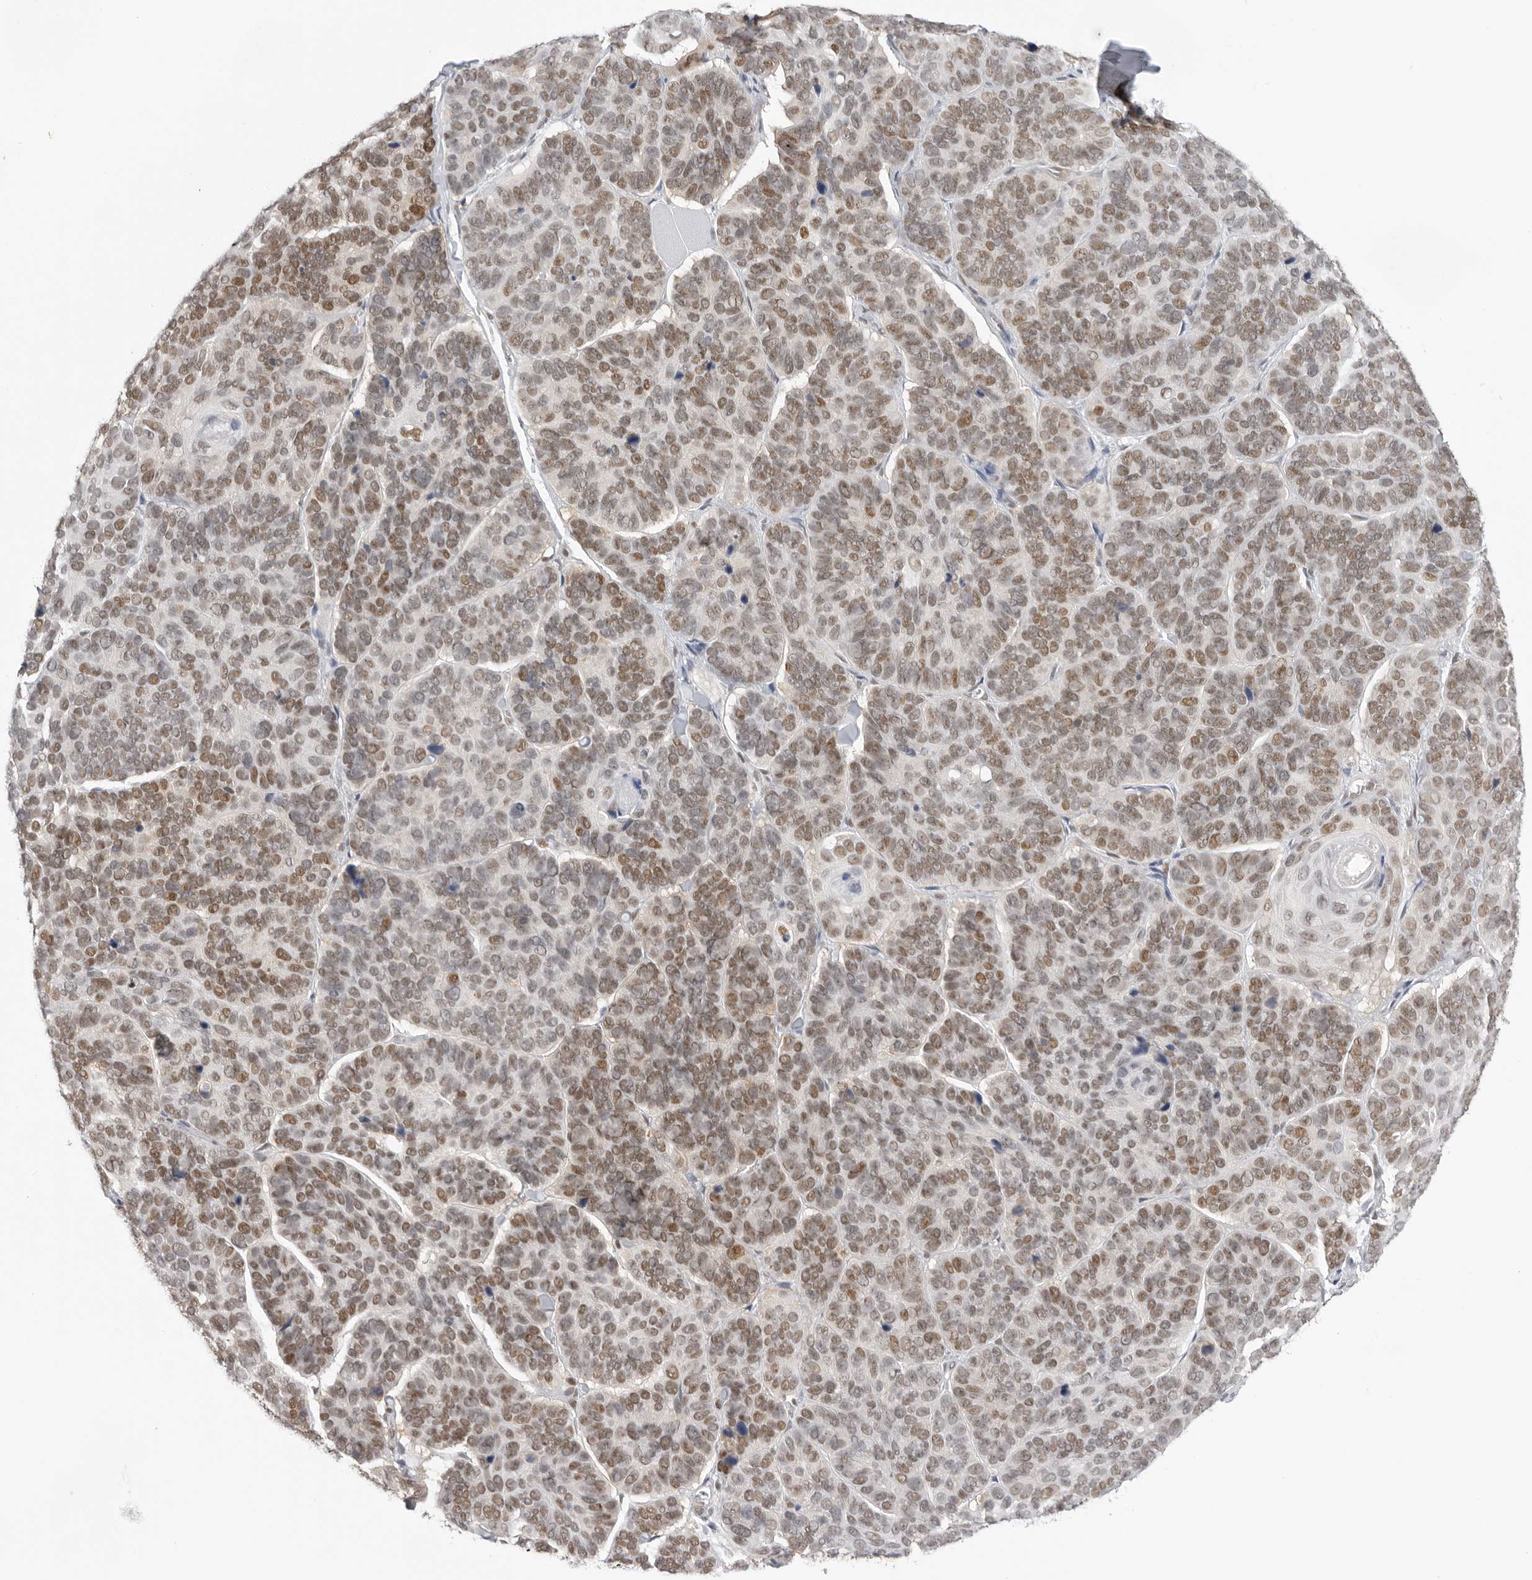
{"staining": {"intensity": "moderate", "quantity": ">75%", "location": "nuclear"}, "tissue": "skin cancer", "cell_type": "Tumor cells", "image_type": "cancer", "snomed": [{"axis": "morphology", "description": "Basal cell carcinoma"}, {"axis": "topography", "description": "Skin"}], "caption": "The photomicrograph exhibits staining of skin basal cell carcinoma, revealing moderate nuclear protein positivity (brown color) within tumor cells.", "gene": "RPA2", "patient": {"sex": "male", "age": 62}}